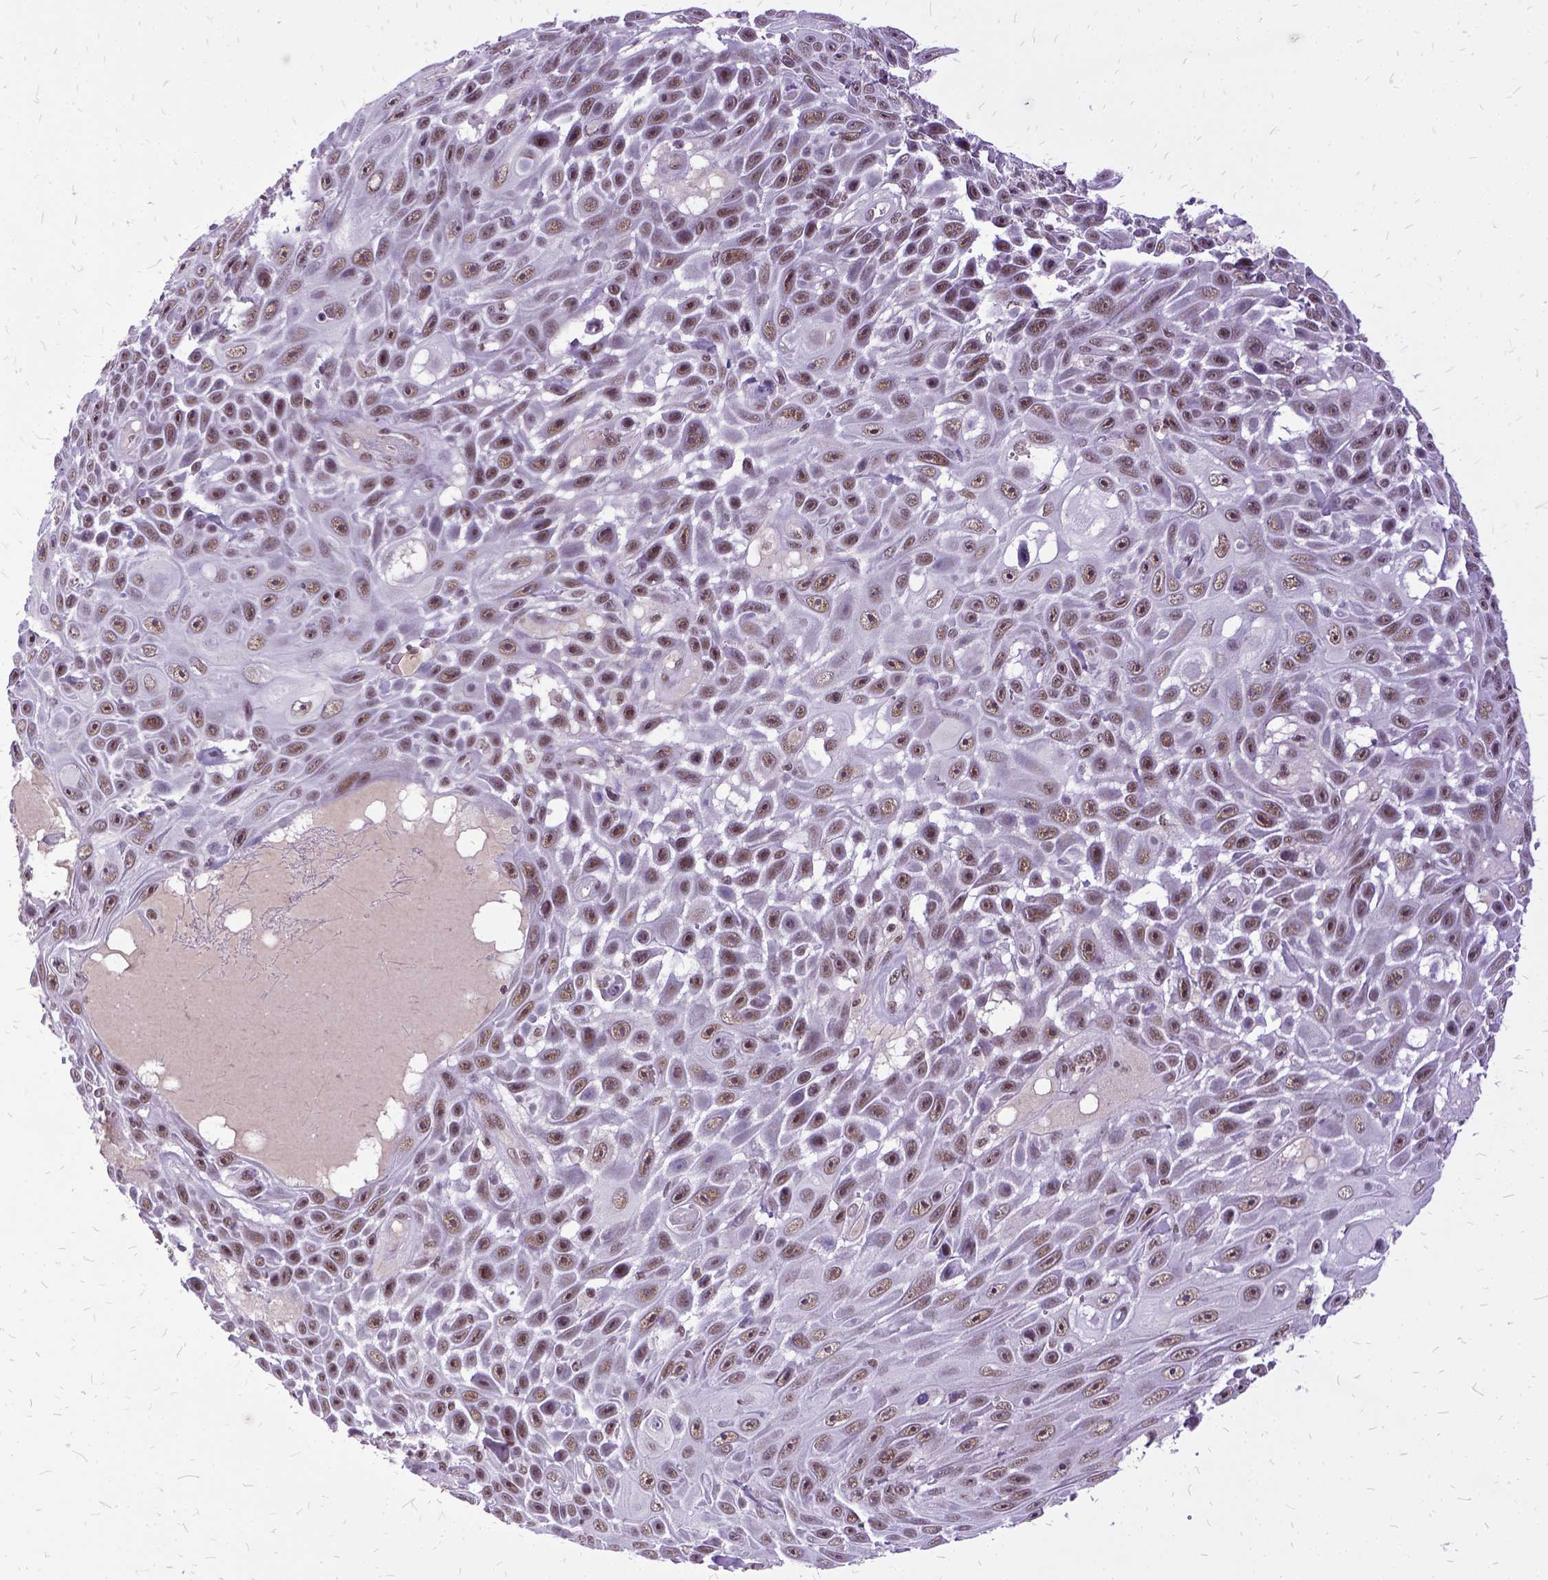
{"staining": {"intensity": "moderate", "quantity": "<25%", "location": "nuclear"}, "tissue": "skin cancer", "cell_type": "Tumor cells", "image_type": "cancer", "snomed": [{"axis": "morphology", "description": "Squamous cell carcinoma, NOS"}, {"axis": "topography", "description": "Skin"}], "caption": "Immunohistochemical staining of human skin cancer (squamous cell carcinoma) reveals moderate nuclear protein staining in about <25% of tumor cells. (Stains: DAB (3,3'-diaminobenzidine) in brown, nuclei in blue, Microscopy: brightfield microscopy at high magnification).", "gene": "SETD1A", "patient": {"sex": "male", "age": 82}}